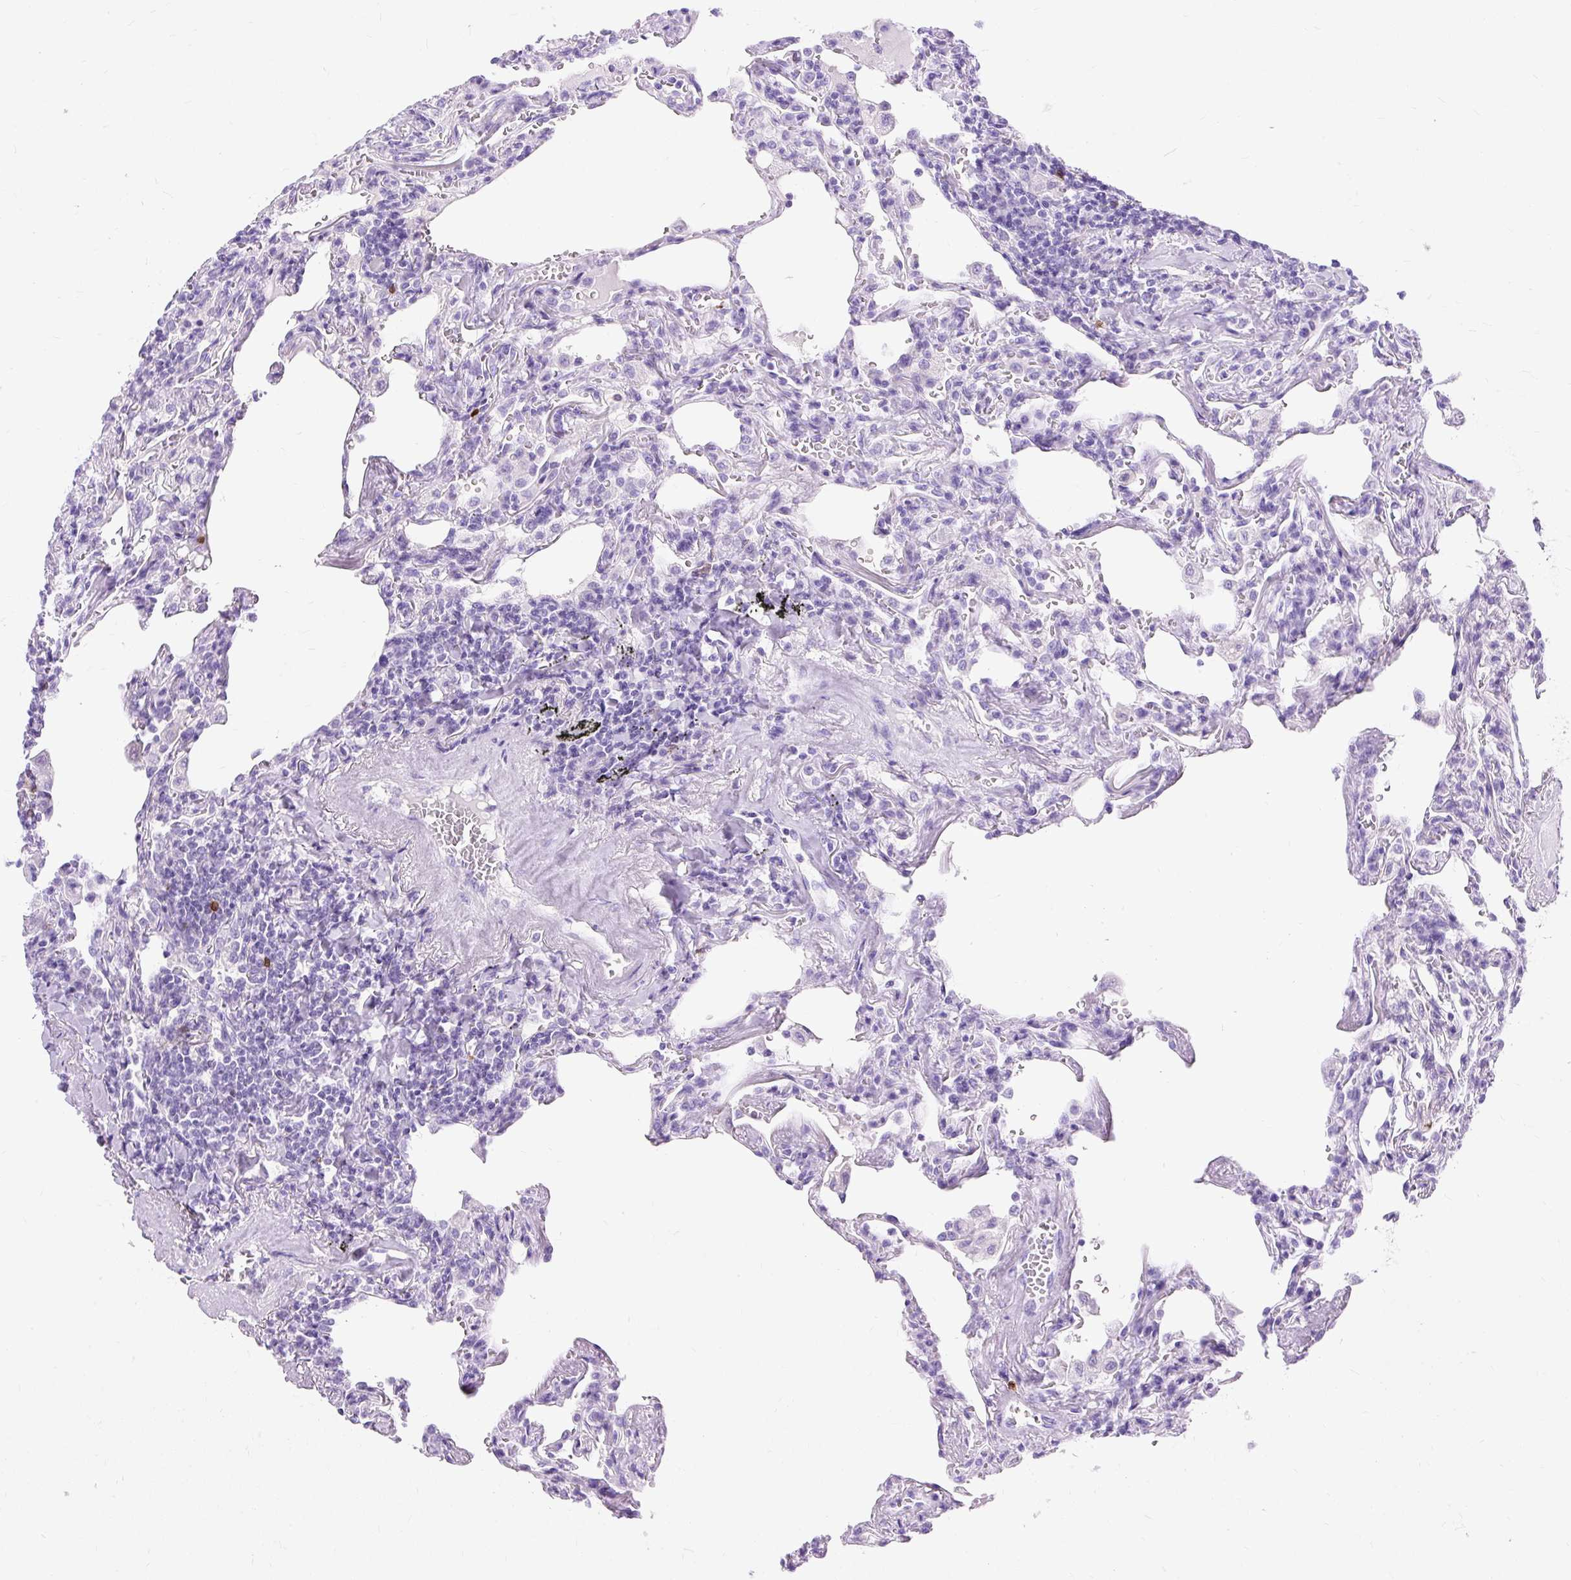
{"staining": {"intensity": "negative", "quantity": "none", "location": "none"}, "tissue": "lymphoma", "cell_type": "Tumor cells", "image_type": "cancer", "snomed": [{"axis": "morphology", "description": "Malignant lymphoma, non-Hodgkin's type, Low grade"}, {"axis": "topography", "description": "Lung"}], "caption": "Photomicrograph shows no protein expression in tumor cells of lymphoma tissue.", "gene": "PVALB", "patient": {"sex": "female", "age": 71}}